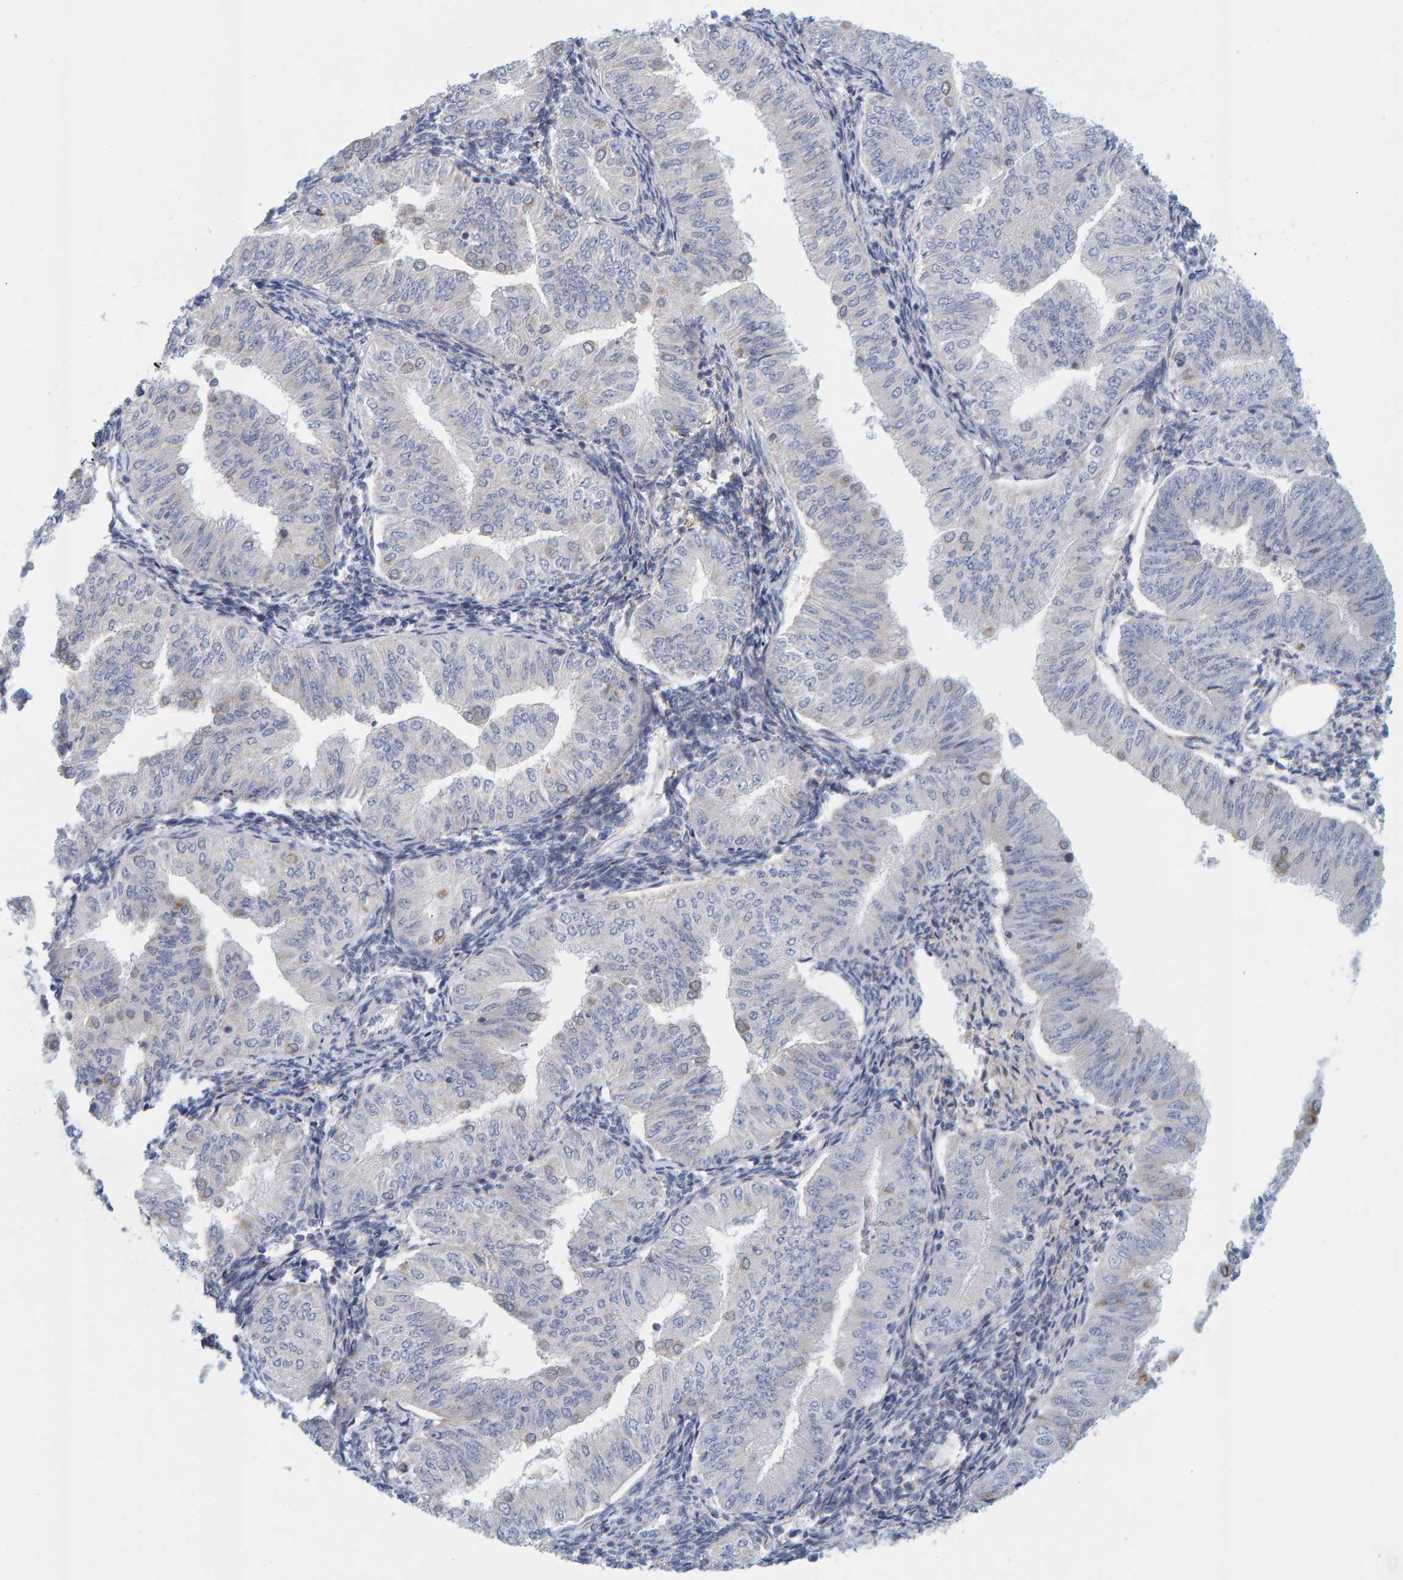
{"staining": {"intensity": "negative", "quantity": "none", "location": "none"}, "tissue": "endometrial cancer", "cell_type": "Tumor cells", "image_type": "cancer", "snomed": [{"axis": "morphology", "description": "Normal tissue, NOS"}, {"axis": "morphology", "description": "Adenocarcinoma, NOS"}, {"axis": "topography", "description": "Endometrium"}], "caption": "Immunohistochemistry (IHC) histopathology image of neoplastic tissue: human endometrial cancer stained with DAB reveals no significant protein staining in tumor cells. (DAB (3,3'-diaminobenzidine) IHC, high magnification).", "gene": "ZC3H3", "patient": {"sex": "female", "age": 53}}